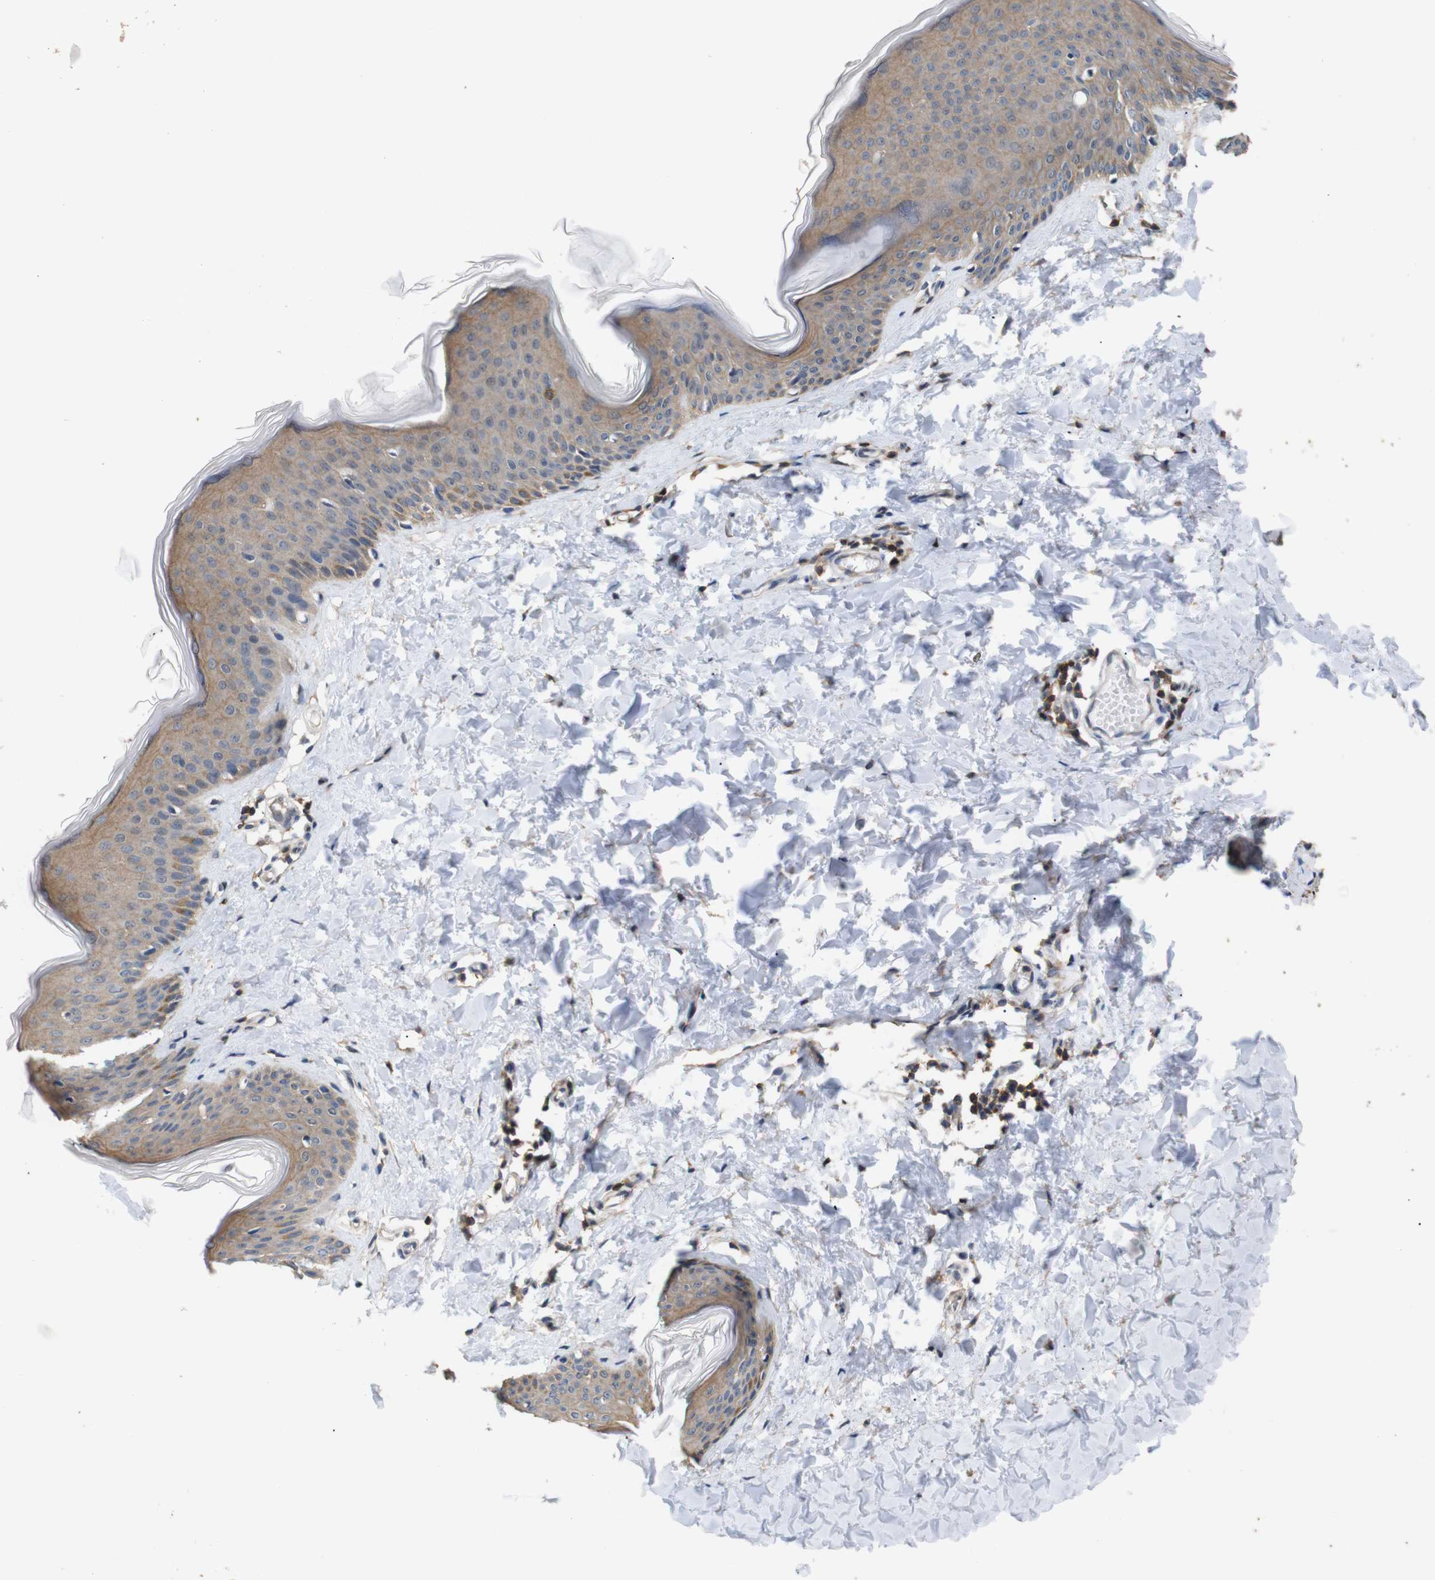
{"staining": {"intensity": "moderate", "quantity": "25%-75%", "location": "cytoplasmic/membranous"}, "tissue": "skin", "cell_type": "Fibroblasts", "image_type": "normal", "snomed": [{"axis": "morphology", "description": "Normal tissue, NOS"}, {"axis": "topography", "description": "Skin"}], "caption": "Protein staining of unremarkable skin exhibits moderate cytoplasmic/membranous staining in about 25%-75% of fibroblasts. Ihc stains the protein of interest in brown and the nuclei are stained blue.", "gene": "BRWD3", "patient": {"sex": "female", "age": 17}}